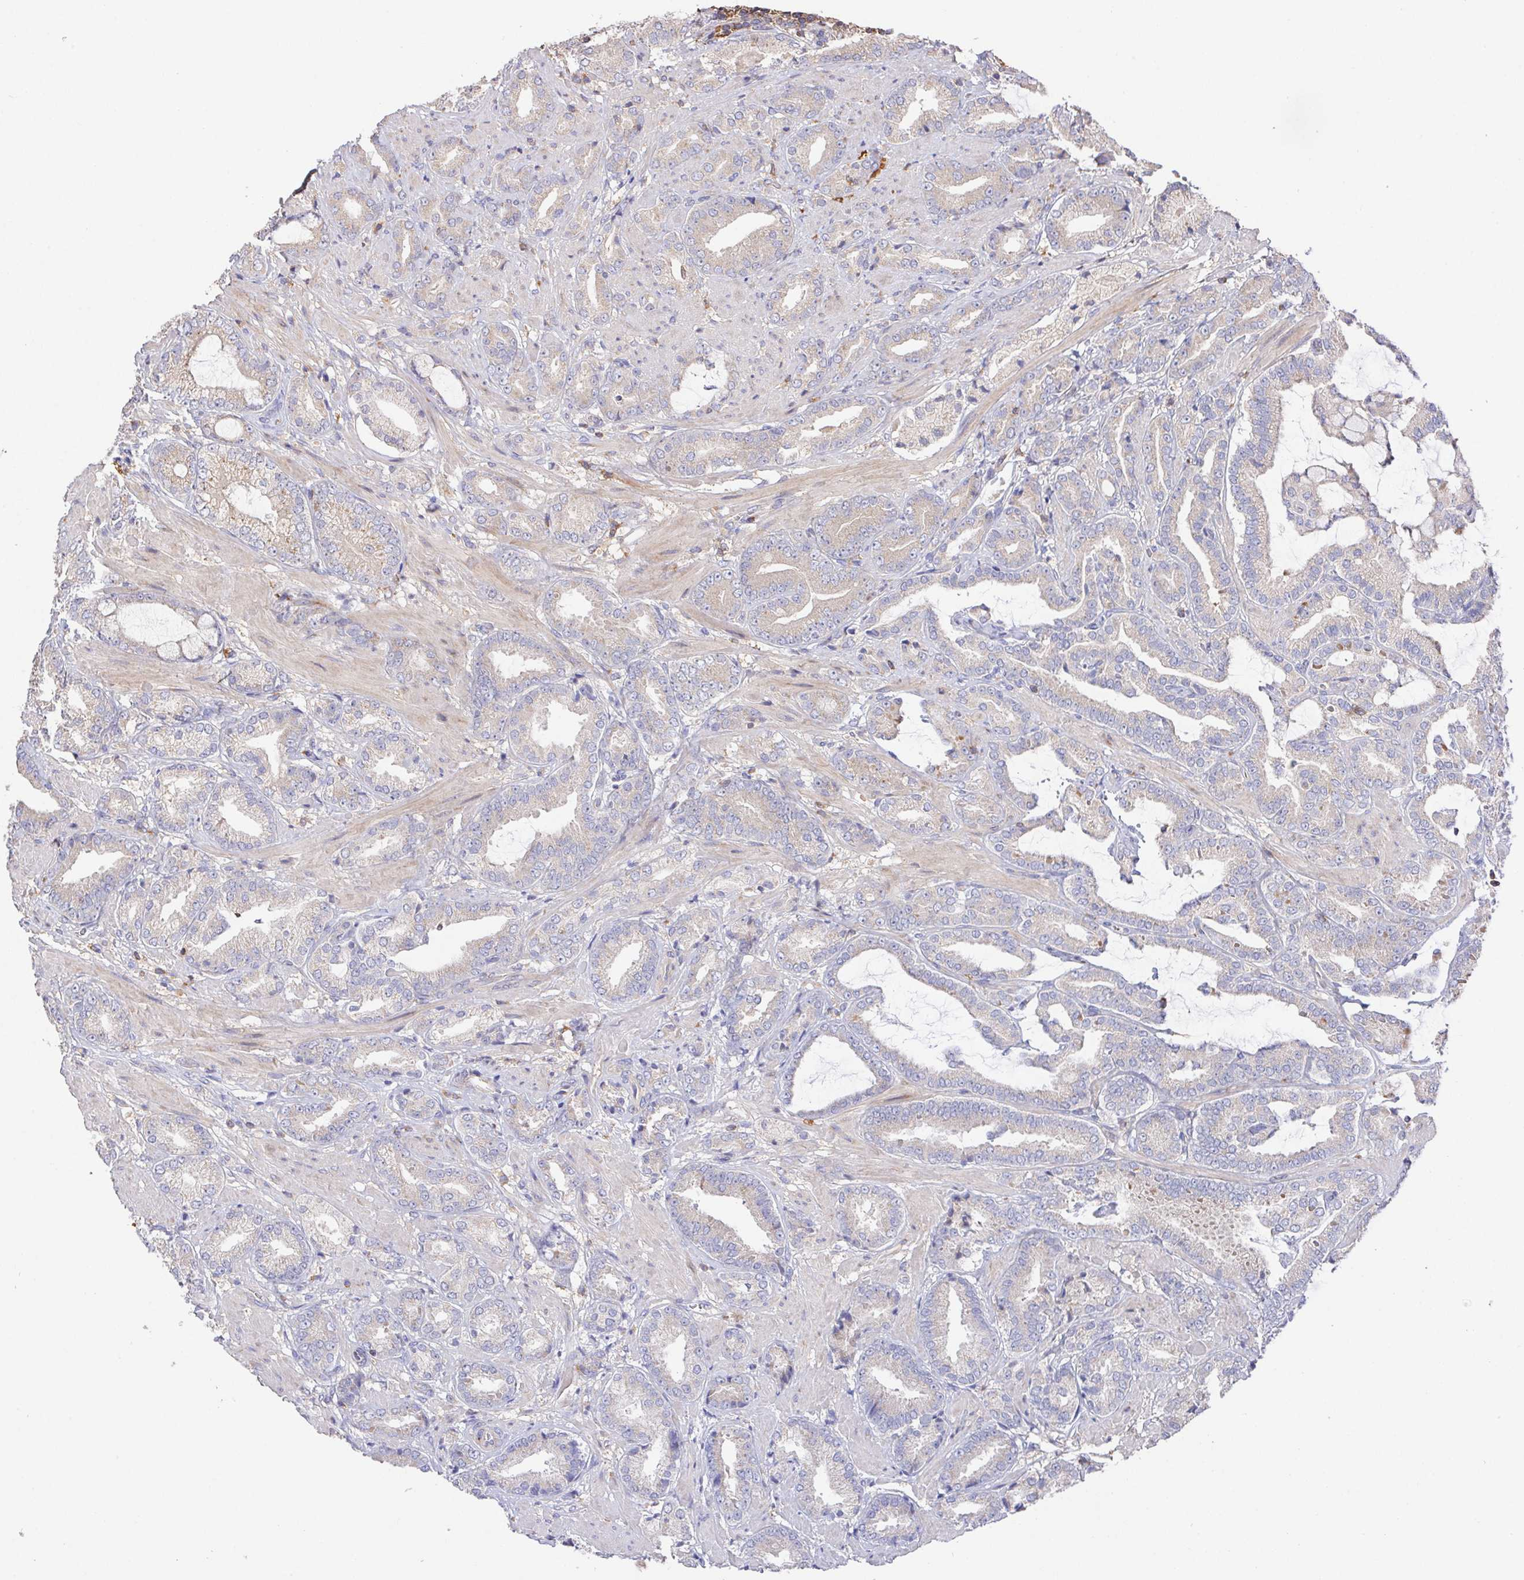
{"staining": {"intensity": "weak", "quantity": "<25%", "location": "cytoplasmic/membranous"}, "tissue": "prostate cancer", "cell_type": "Tumor cells", "image_type": "cancer", "snomed": [{"axis": "morphology", "description": "Adenocarcinoma, High grade"}, {"axis": "topography", "description": "Prostate"}], "caption": "This photomicrograph is of prostate cancer stained with immunohistochemistry (IHC) to label a protein in brown with the nuclei are counter-stained blue. There is no positivity in tumor cells. The staining is performed using DAB brown chromogen with nuclei counter-stained in using hematoxylin.", "gene": "FAM241A", "patient": {"sex": "male", "age": 56}}